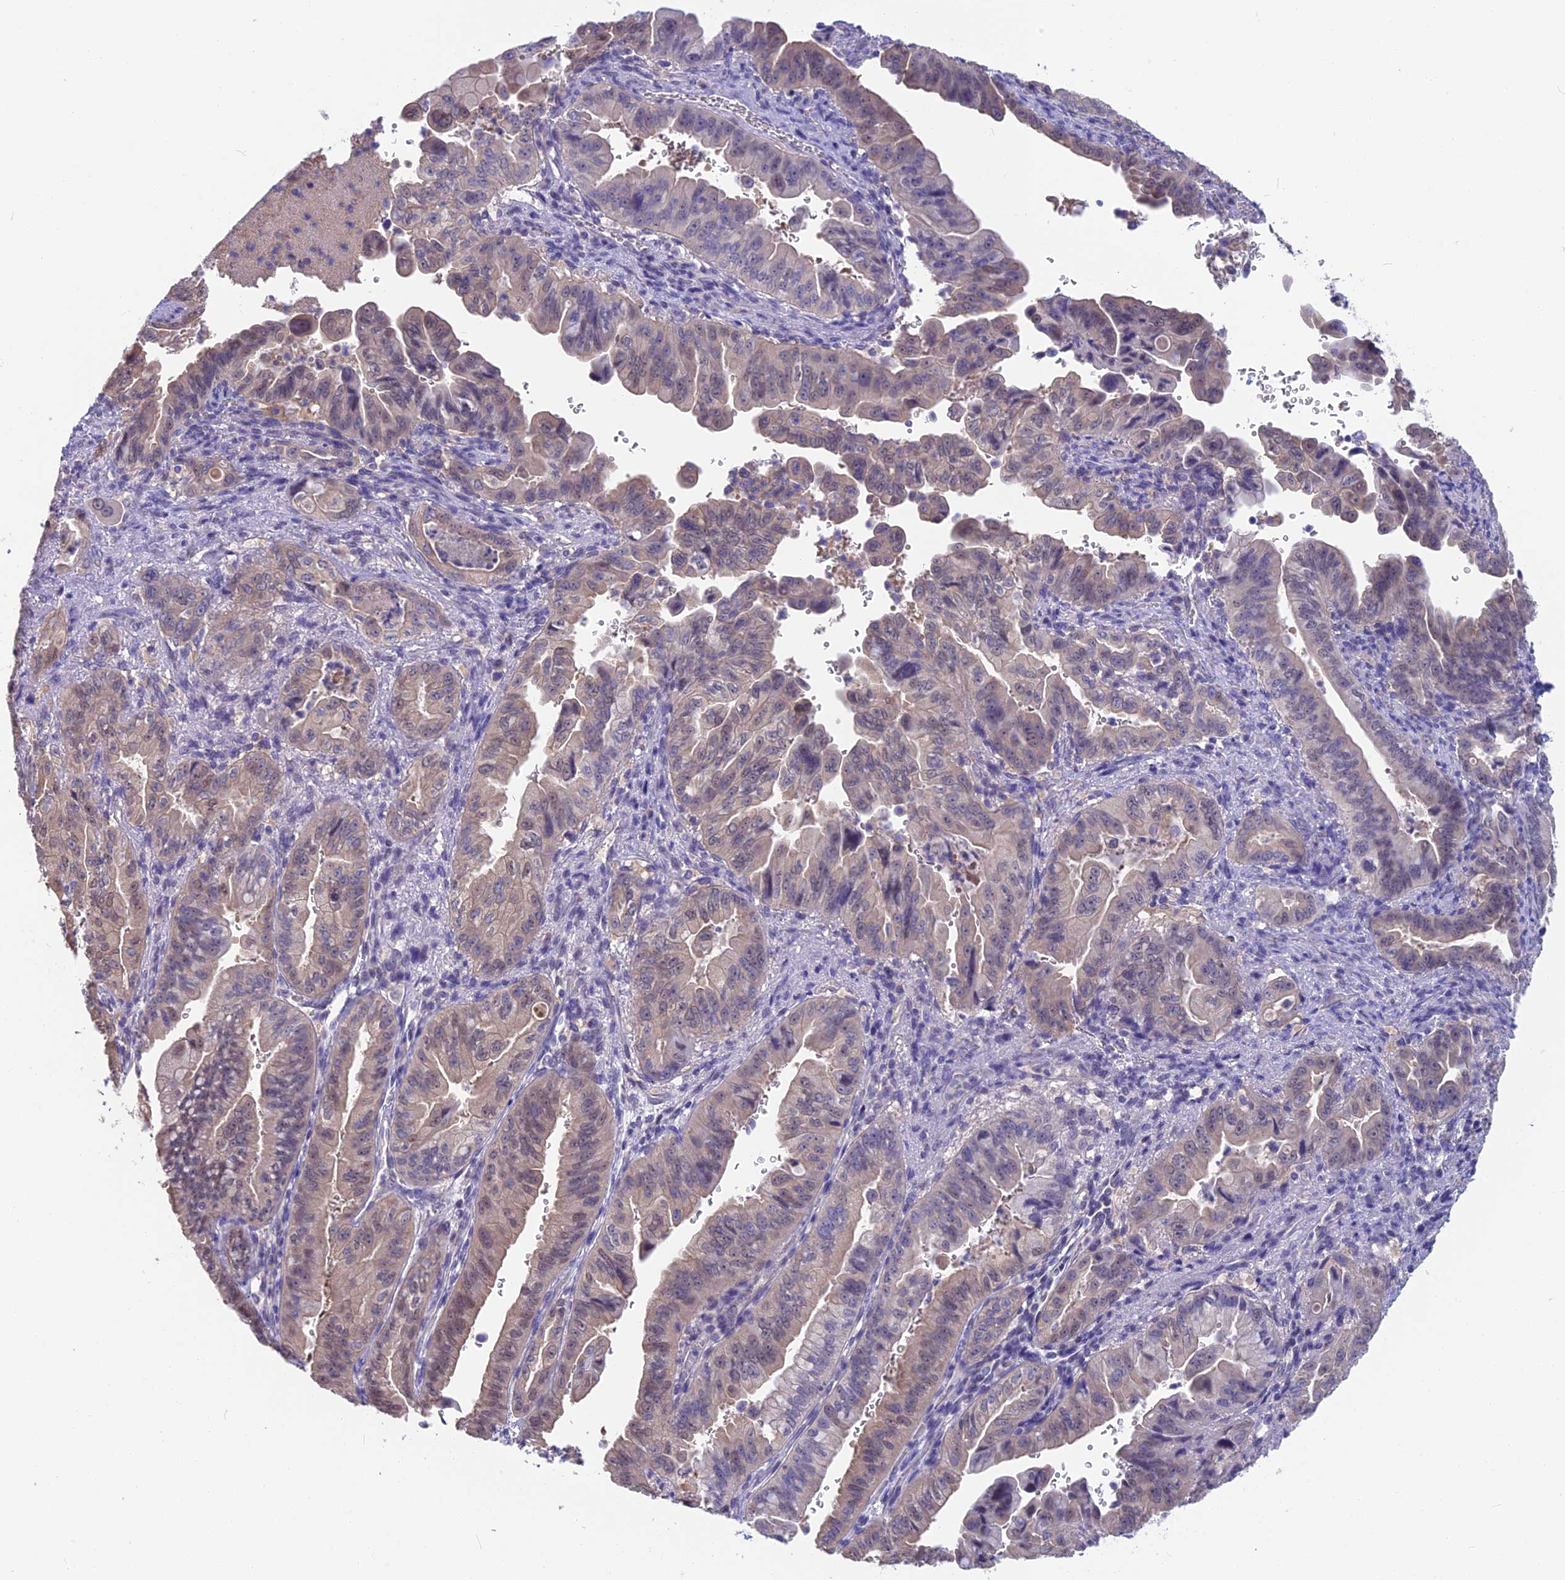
{"staining": {"intensity": "weak", "quantity": "<25%", "location": "nuclear"}, "tissue": "pancreatic cancer", "cell_type": "Tumor cells", "image_type": "cancer", "snomed": [{"axis": "morphology", "description": "Adenocarcinoma, NOS"}, {"axis": "topography", "description": "Pancreas"}], "caption": "Tumor cells are negative for brown protein staining in pancreatic cancer.", "gene": "SNAP91", "patient": {"sex": "male", "age": 70}}